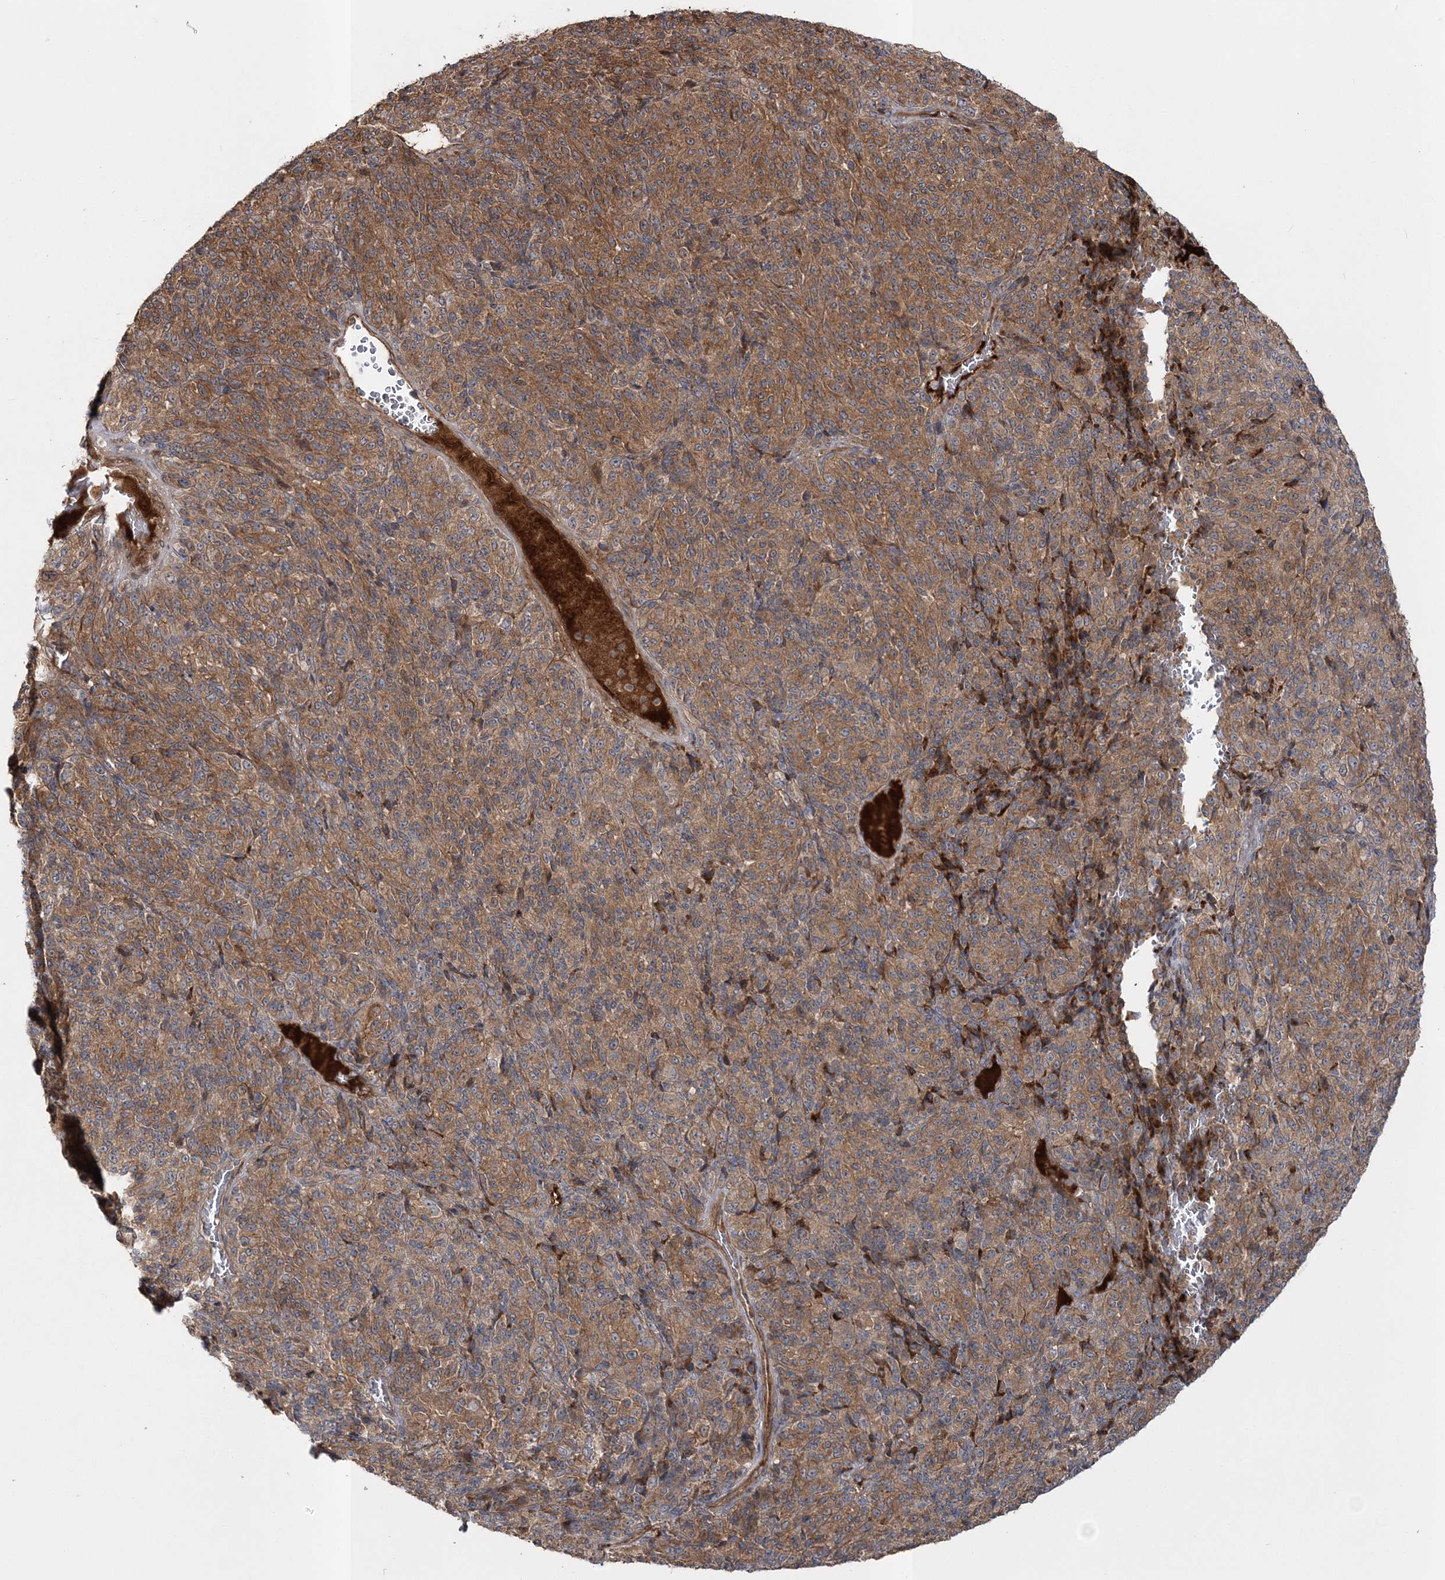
{"staining": {"intensity": "moderate", "quantity": ">75%", "location": "cytoplasmic/membranous"}, "tissue": "melanoma", "cell_type": "Tumor cells", "image_type": "cancer", "snomed": [{"axis": "morphology", "description": "Malignant melanoma, Metastatic site"}, {"axis": "topography", "description": "Brain"}], "caption": "High-magnification brightfield microscopy of malignant melanoma (metastatic site) stained with DAB (brown) and counterstained with hematoxylin (blue). tumor cells exhibit moderate cytoplasmic/membranous expression is appreciated in approximately>75% of cells. The protein is stained brown, and the nuclei are stained in blue (DAB IHC with brightfield microscopy, high magnification).", "gene": "MOCS2", "patient": {"sex": "female", "age": 56}}